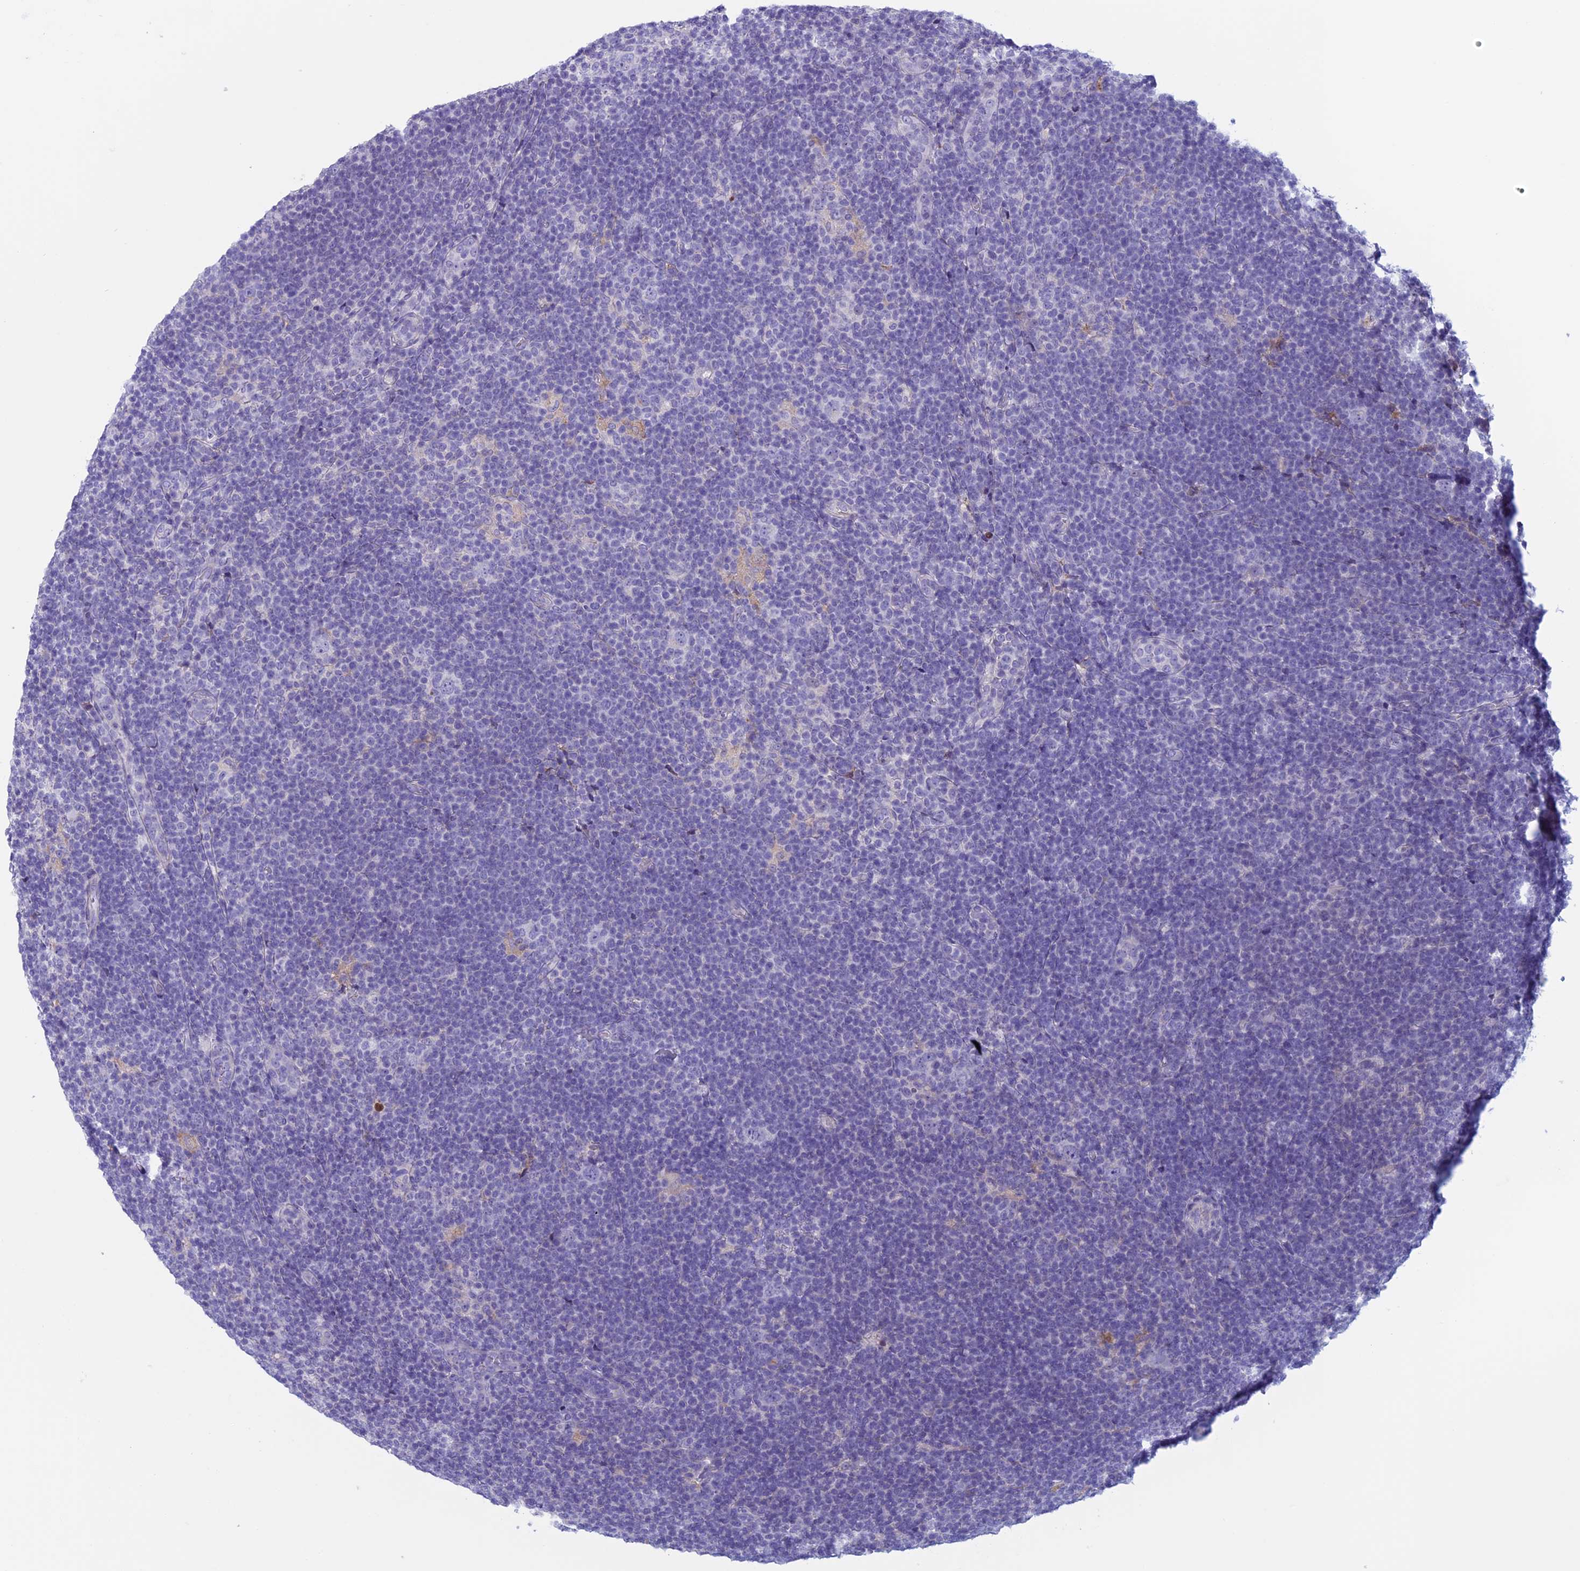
{"staining": {"intensity": "negative", "quantity": "none", "location": "none"}, "tissue": "lymphoma", "cell_type": "Tumor cells", "image_type": "cancer", "snomed": [{"axis": "morphology", "description": "Hodgkin's disease, NOS"}, {"axis": "topography", "description": "Lymph node"}], "caption": "DAB (3,3'-diaminobenzidine) immunohistochemical staining of human lymphoma reveals no significant positivity in tumor cells.", "gene": "ANGPTL2", "patient": {"sex": "female", "age": 57}}